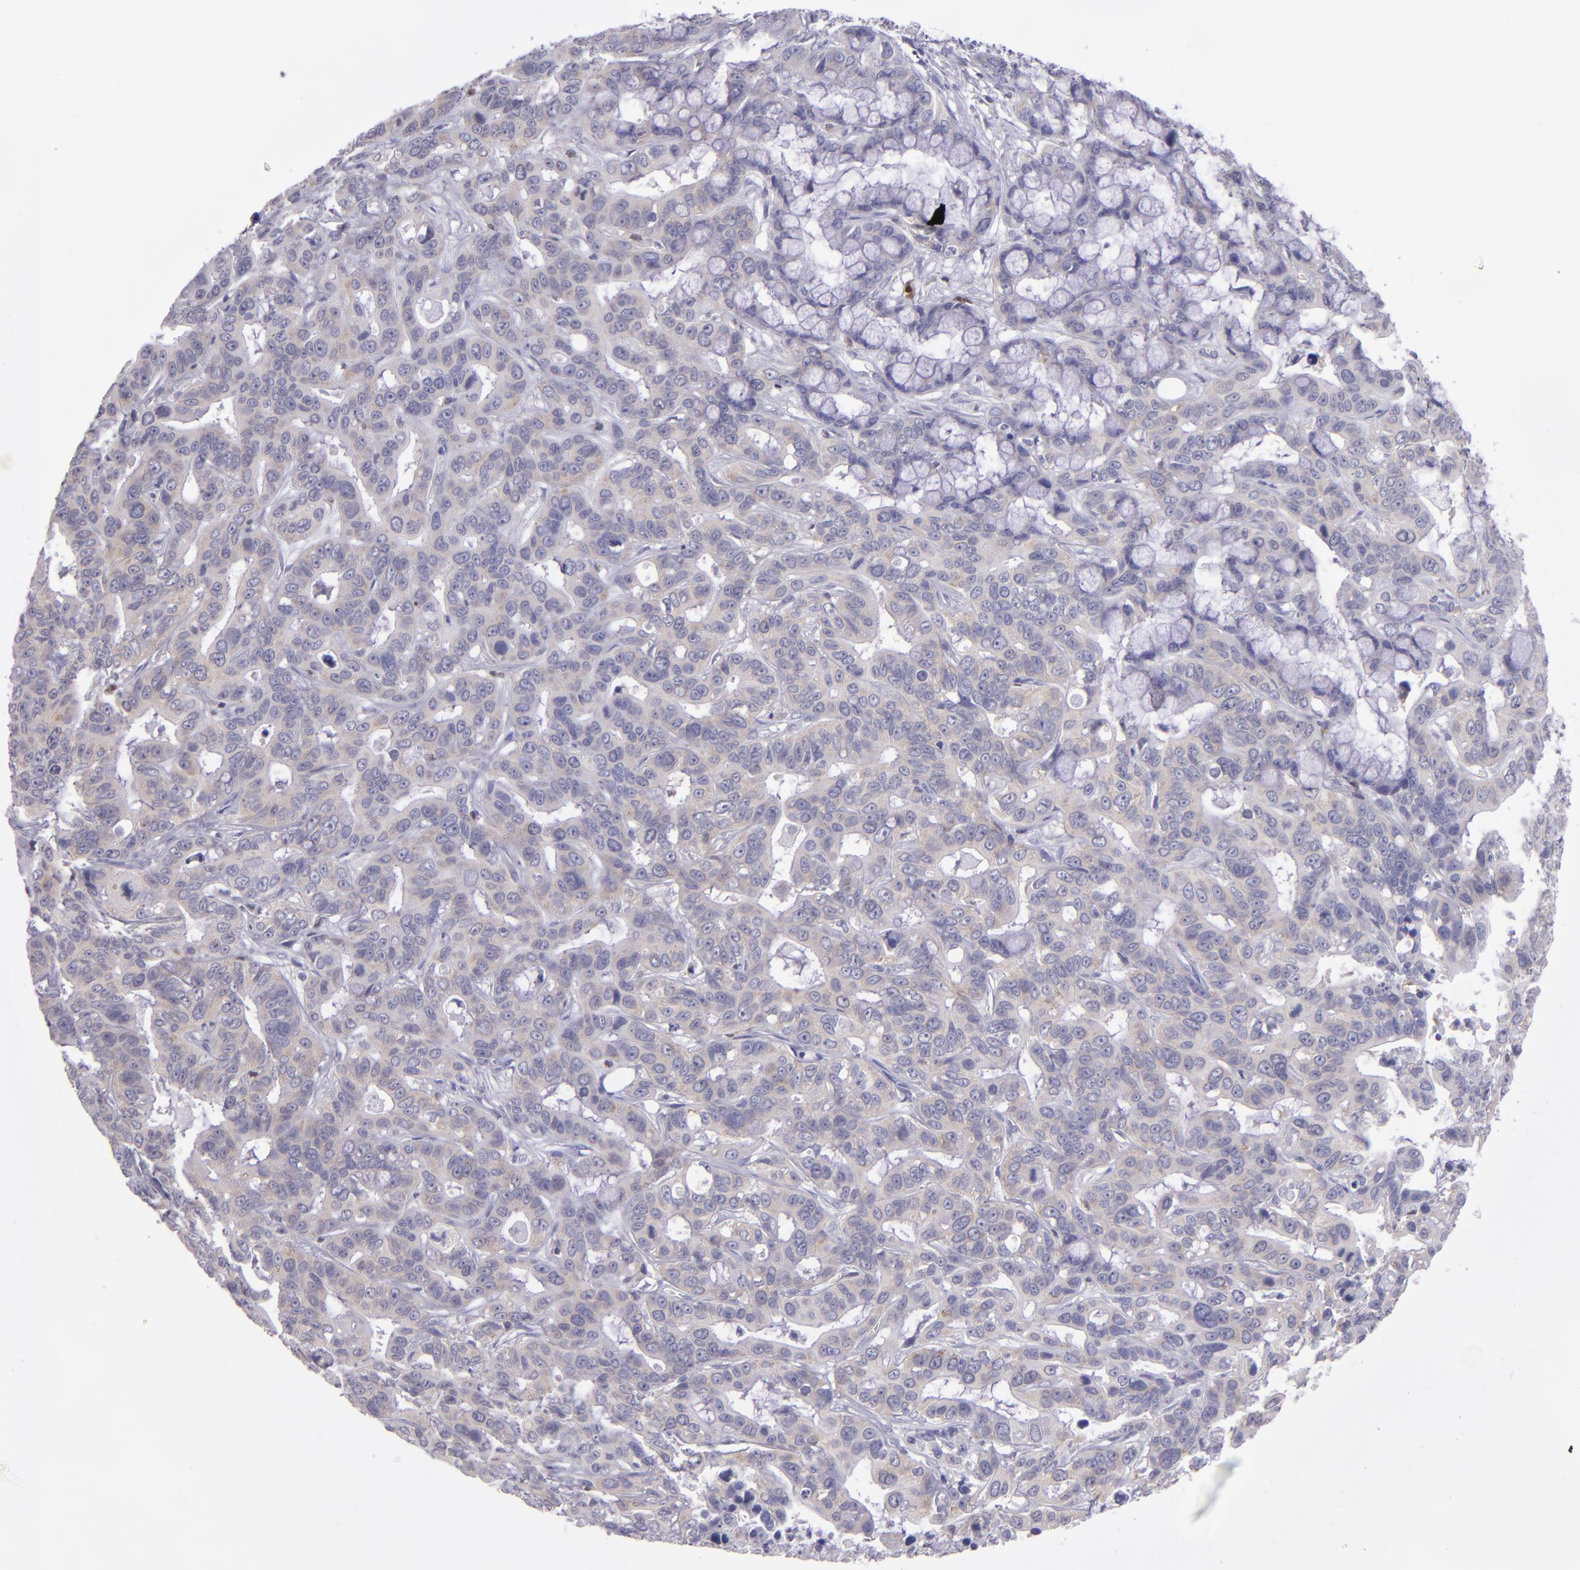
{"staining": {"intensity": "negative", "quantity": "none", "location": "none"}, "tissue": "liver cancer", "cell_type": "Tumor cells", "image_type": "cancer", "snomed": [{"axis": "morphology", "description": "Cholangiocarcinoma"}, {"axis": "topography", "description": "Liver"}], "caption": "Immunohistochemistry (IHC) of human cholangiocarcinoma (liver) displays no expression in tumor cells. (Stains: DAB immunohistochemistry with hematoxylin counter stain, Microscopy: brightfield microscopy at high magnification).", "gene": "IRF8", "patient": {"sex": "female", "age": 65}}